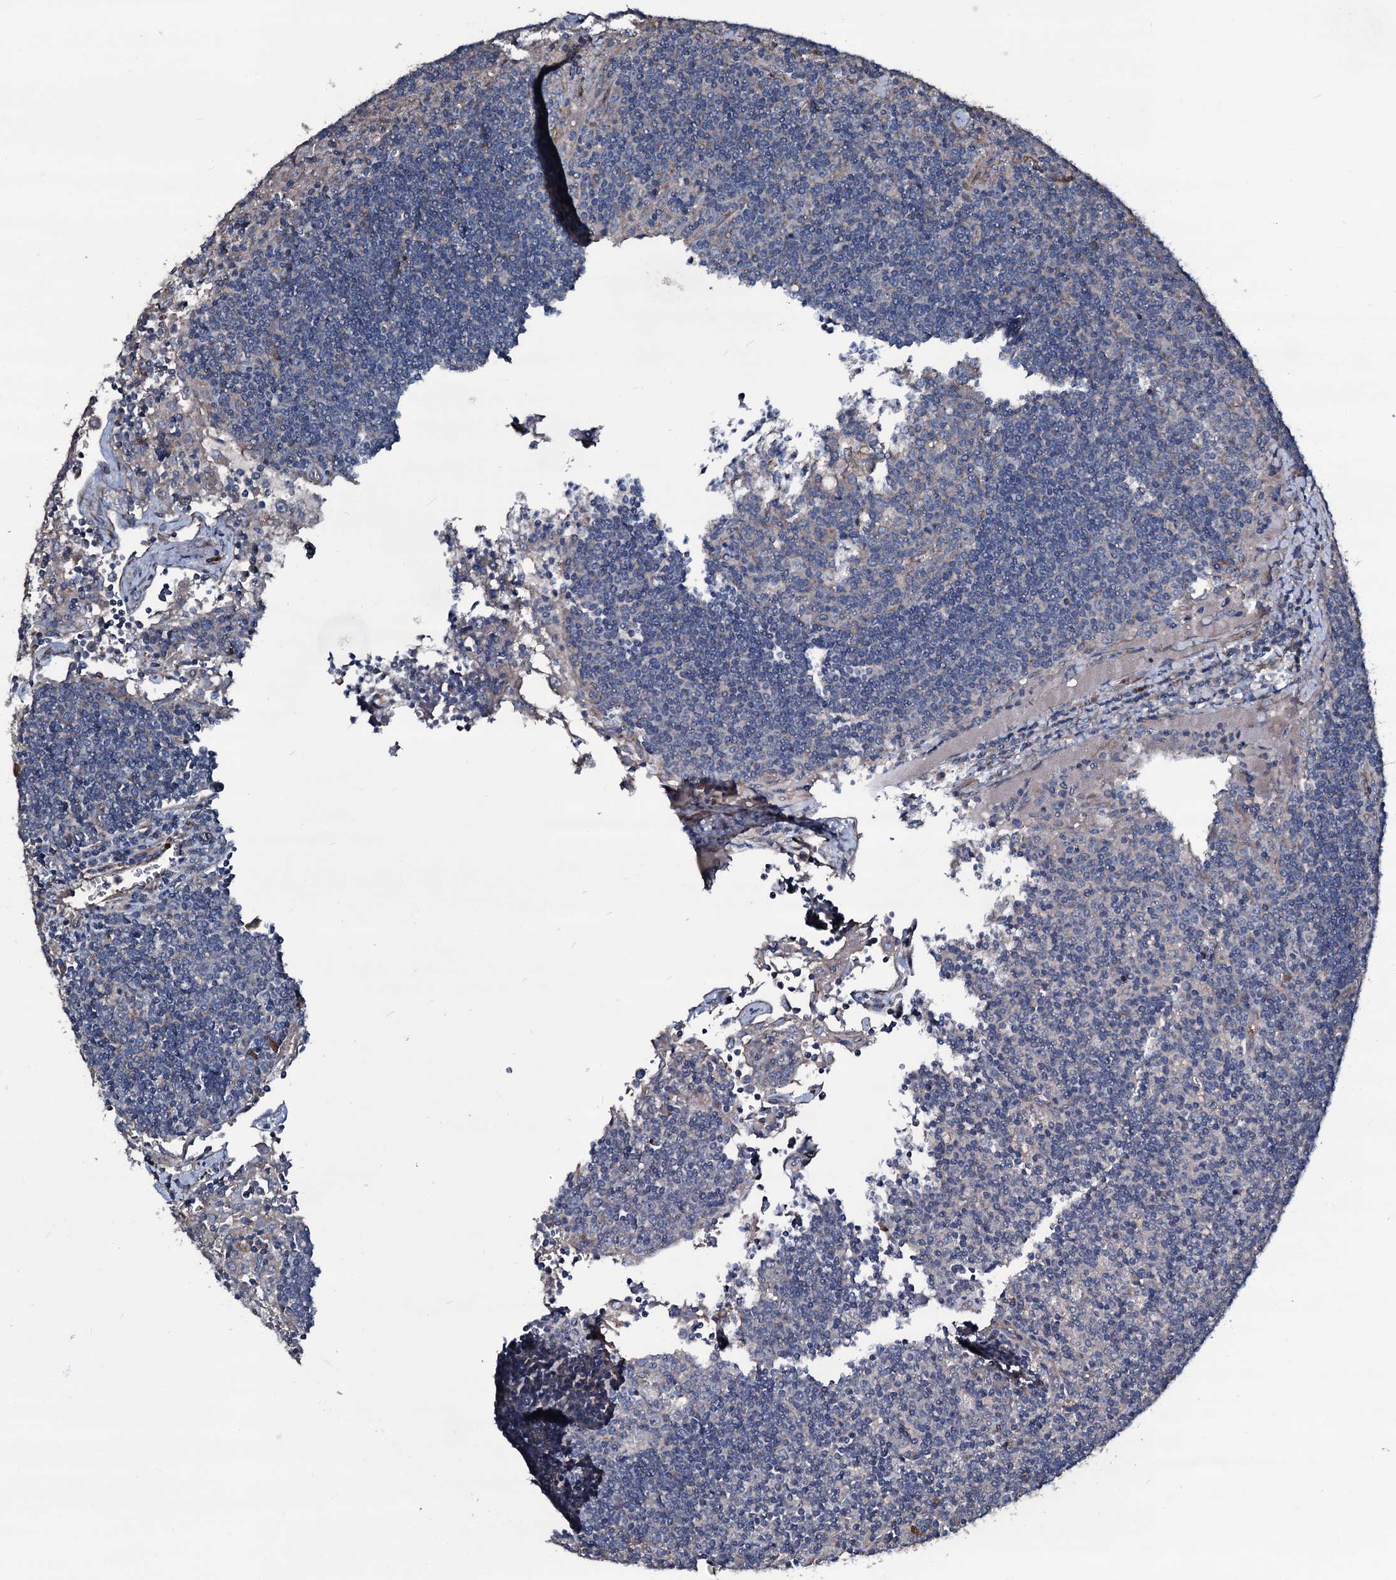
{"staining": {"intensity": "moderate", "quantity": "<25%", "location": "cytoplasmic/membranous"}, "tissue": "lymph node", "cell_type": "Germinal center cells", "image_type": "normal", "snomed": [{"axis": "morphology", "description": "Normal tissue, NOS"}, {"axis": "topography", "description": "Lymph node"}], "caption": "Approximately <25% of germinal center cells in benign lymph node reveal moderate cytoplasmic/membranous protein expression as visualized by brown immunohistochemical staining.", "gene": "WIPF3", "patient": {"sex": "male", "age": 58}}